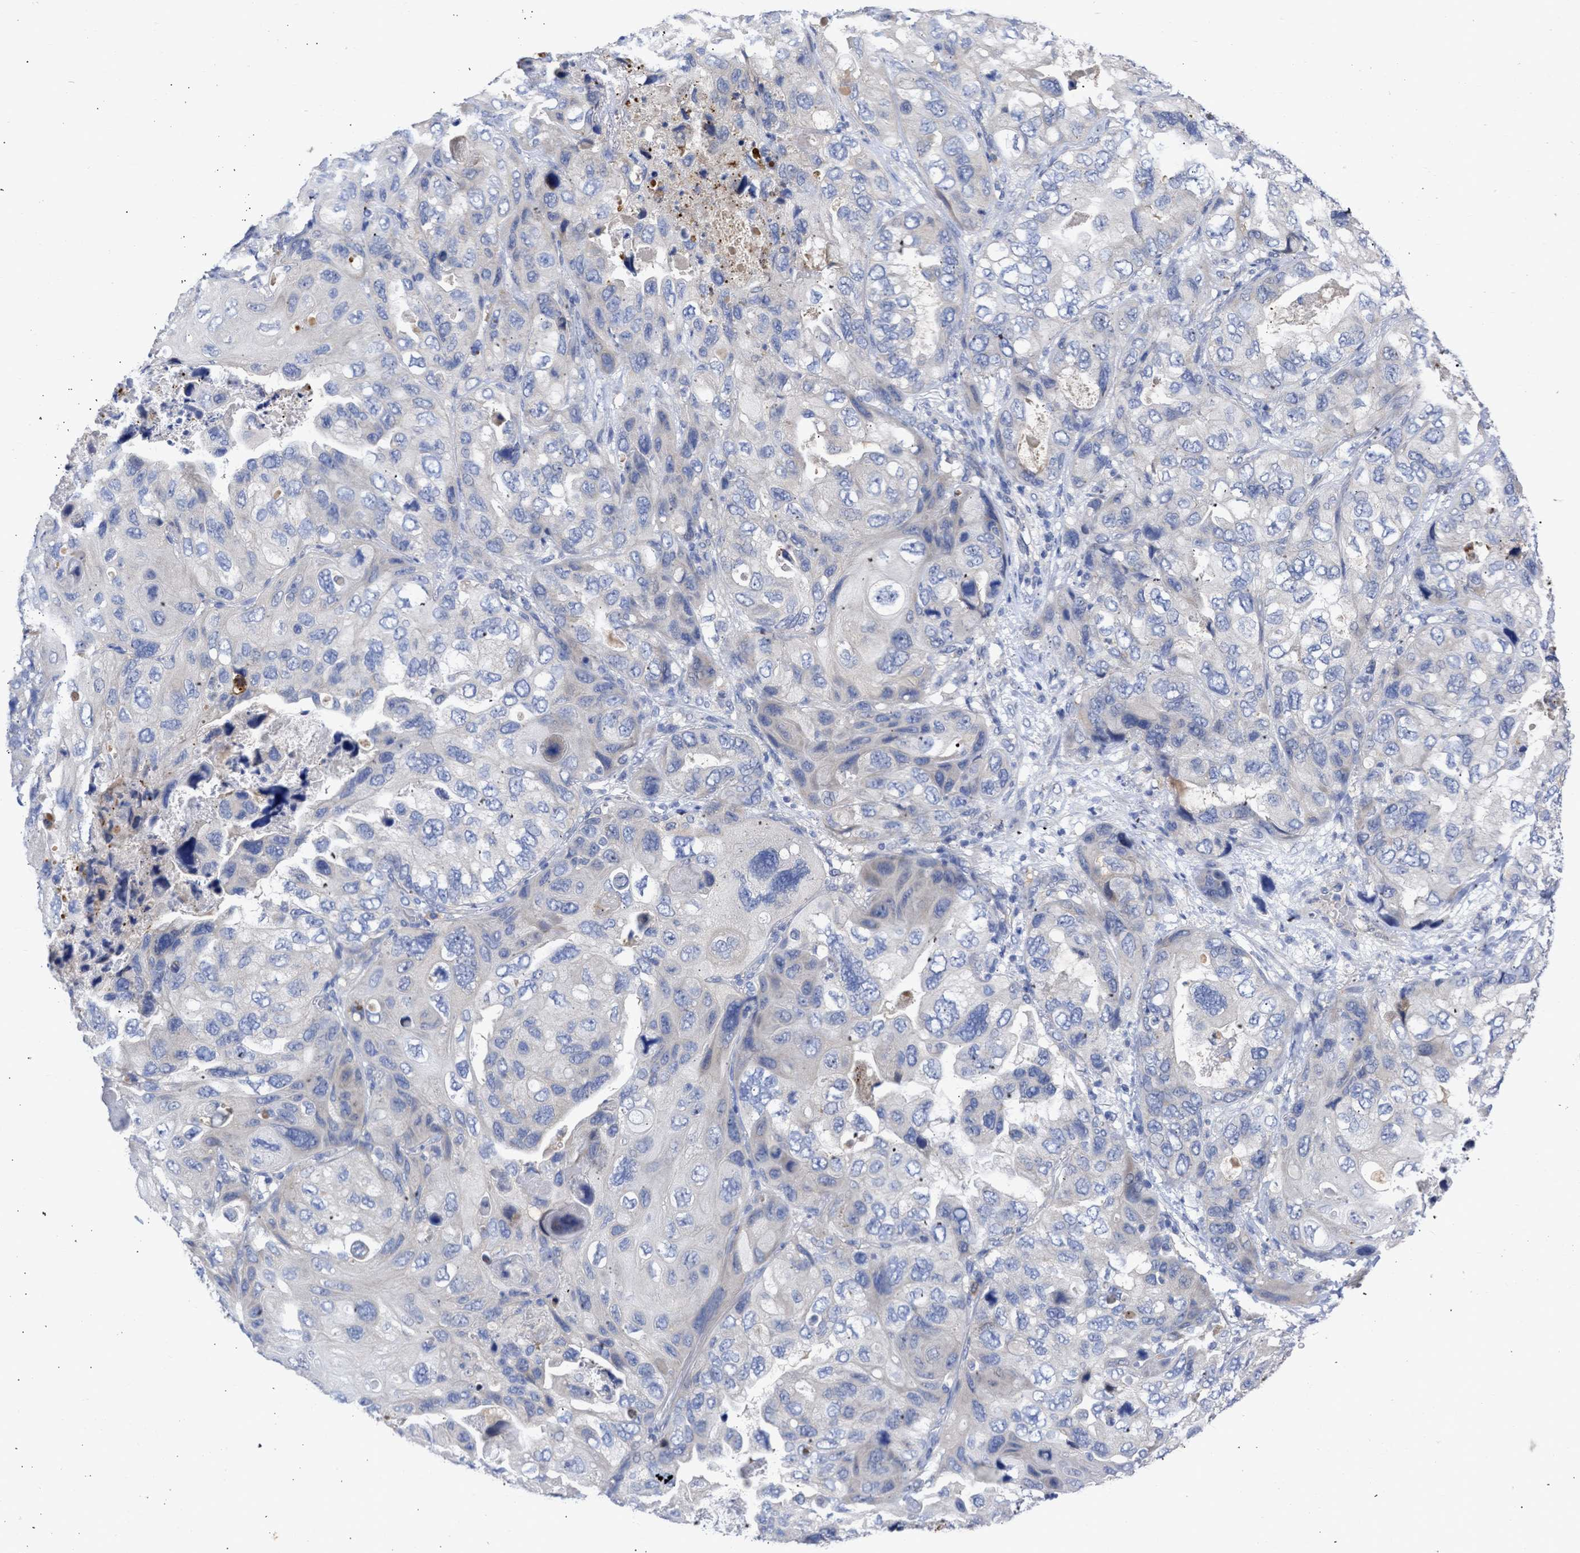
{"staining": {"intensity": "negative", "quantity": "none", "location": "none"}, "tissue": "lung cancer", "cell_type": "Tumor cells", "image_type": "cancer", "snomed": [{"axis": "morphology", "description": "Squamous cell carcinoma, NOS"}, {"axis": "topography", "description": "Lung"}], "caption": "Immunohistochemistry image of neoplastic tissue: human squamous cell carcinoma (lung) stained with DAB displays no significant protein positivity in tumor cells. (Stains: DAB immunohistochemistry with hematoxylin counter stain, Microscopy: brightfield microscopy at high magnification).", "gene": "ARHGEF4", "patient": {"sex": "female", "age": 73}}